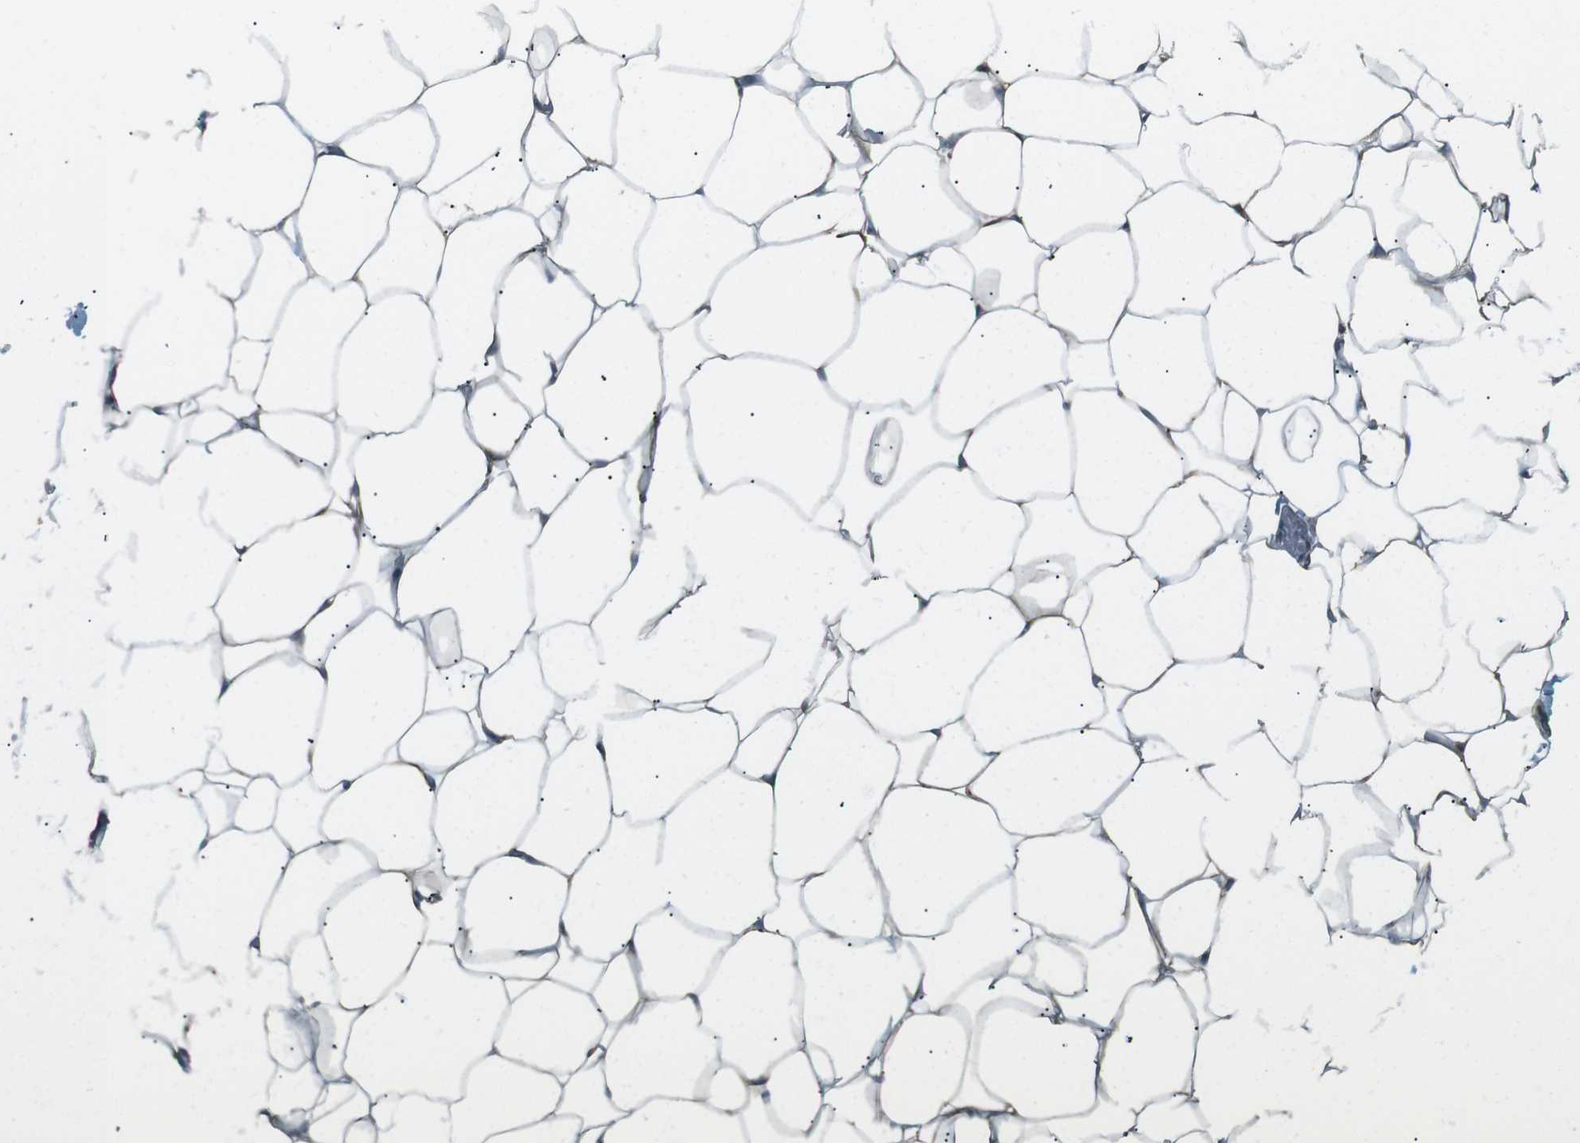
{"staining": {"intensity": "moderate", "quantity": "25%-75%", "location": "cytoplasmic/membranous"}, "tissue": "adipose tissue", "cell_type": "Adipocytes", "image_type": "normal", "snomed": [{"axis": "morphology", "description": "Normal tissue, NOS"}, {"axis": "topography", "description": "Breast"}, {"axis": "topography", "description": "Adipose tissue"}], "caption": "An image of adipose tissue stained for a protein exhibits moderate cytoplasmic/membranous brown staining in adipocytes.", "gene": "LNPK", "patient": {"sex": "female", "age": 25}}